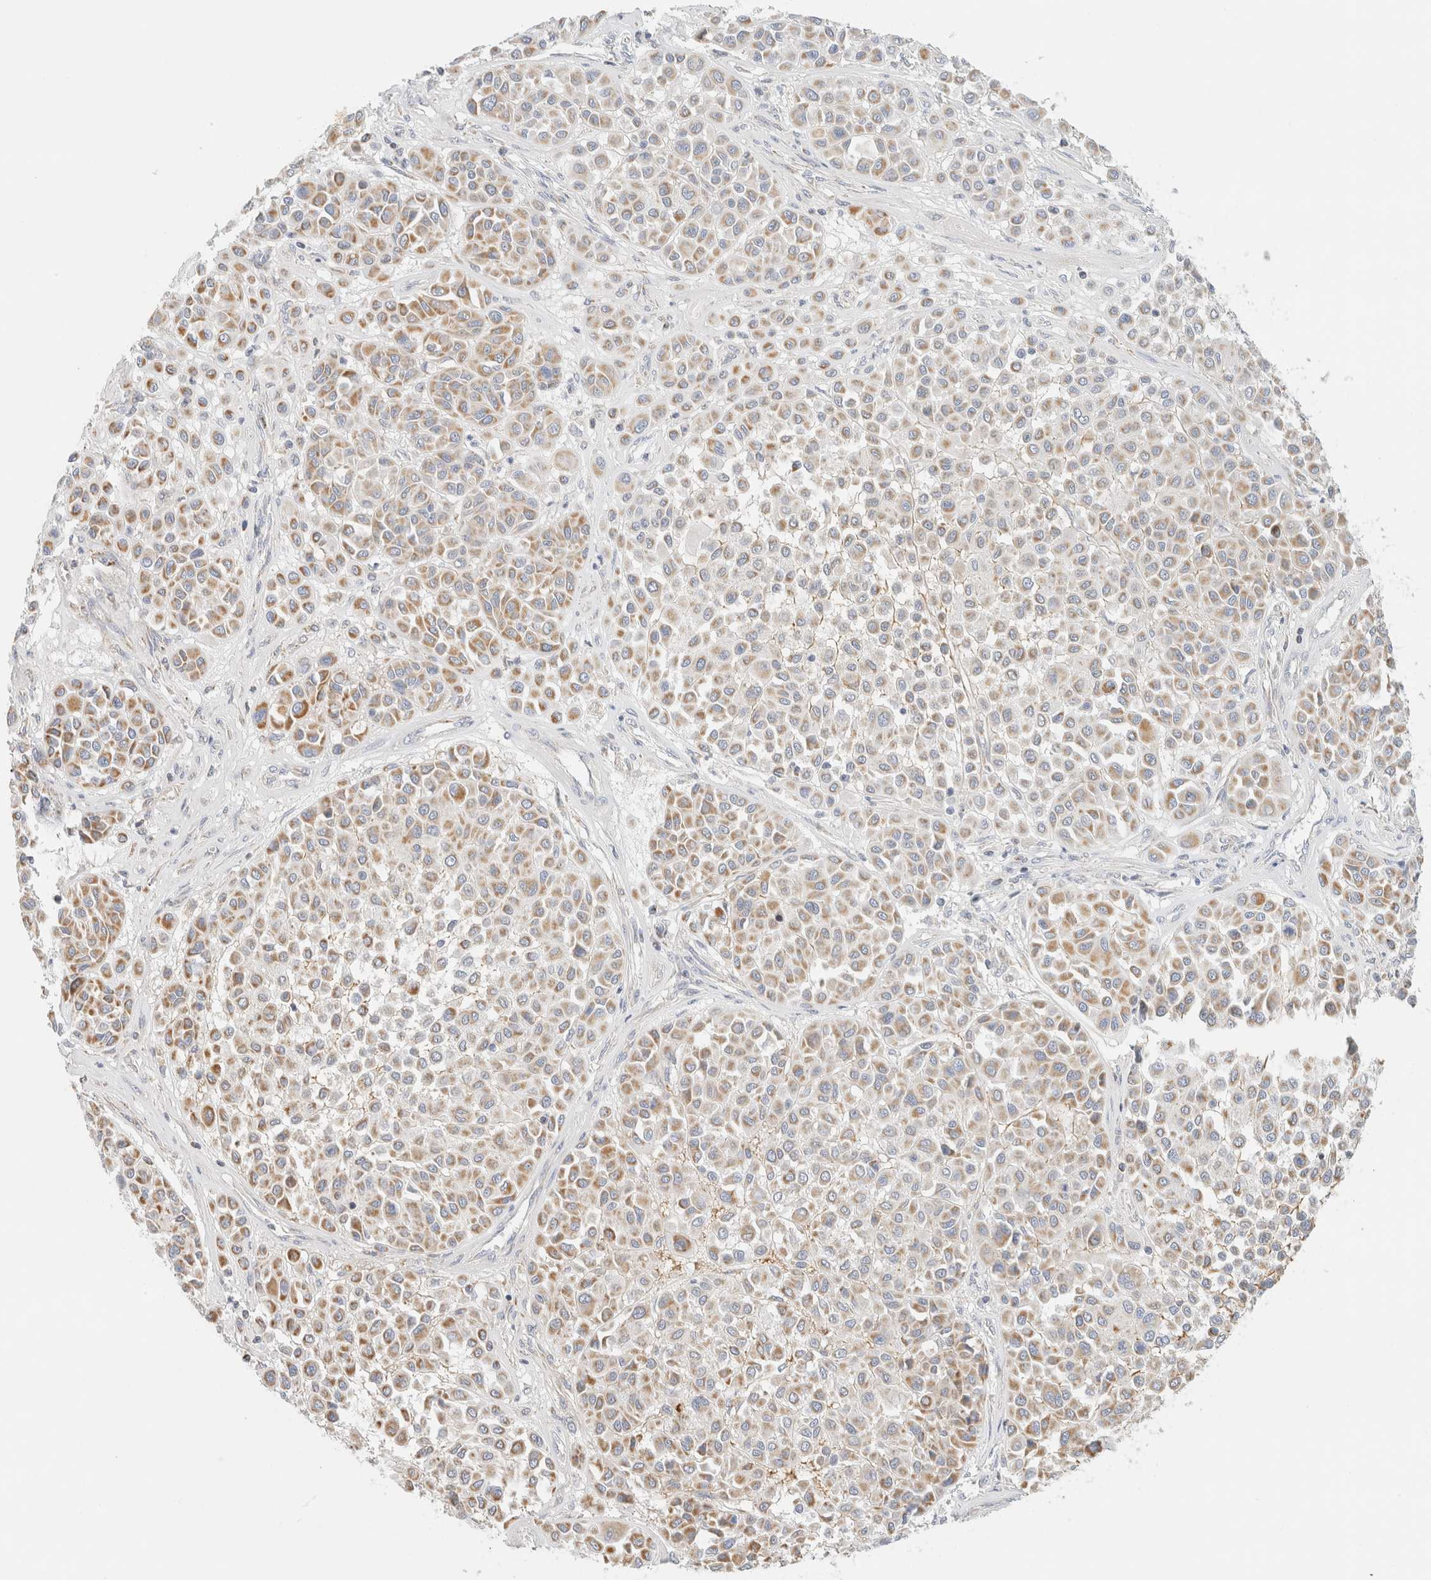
{"staining": {"intensity": "moderate", "quantity": "25%-75%", "location": "cytoplasmic/membranous"}, "tissue": "melanoma", "cell_type": "Tumor cells", "image_type": "cancer", "snomed": [{"axis": "morphology", "description": "Malignant melanoma, Metastatic site"}, {"axis": "topography", "description": "Soft tissue"}], "caption": "IHC of malignant melanoma (metastatic site) shows medium levels of moderate cytoplasmic/membranous expression in approximately 25%-75% of tumor cells.", "gene": "HDHD3", "patient": {"sex": "male", "age": 41}}